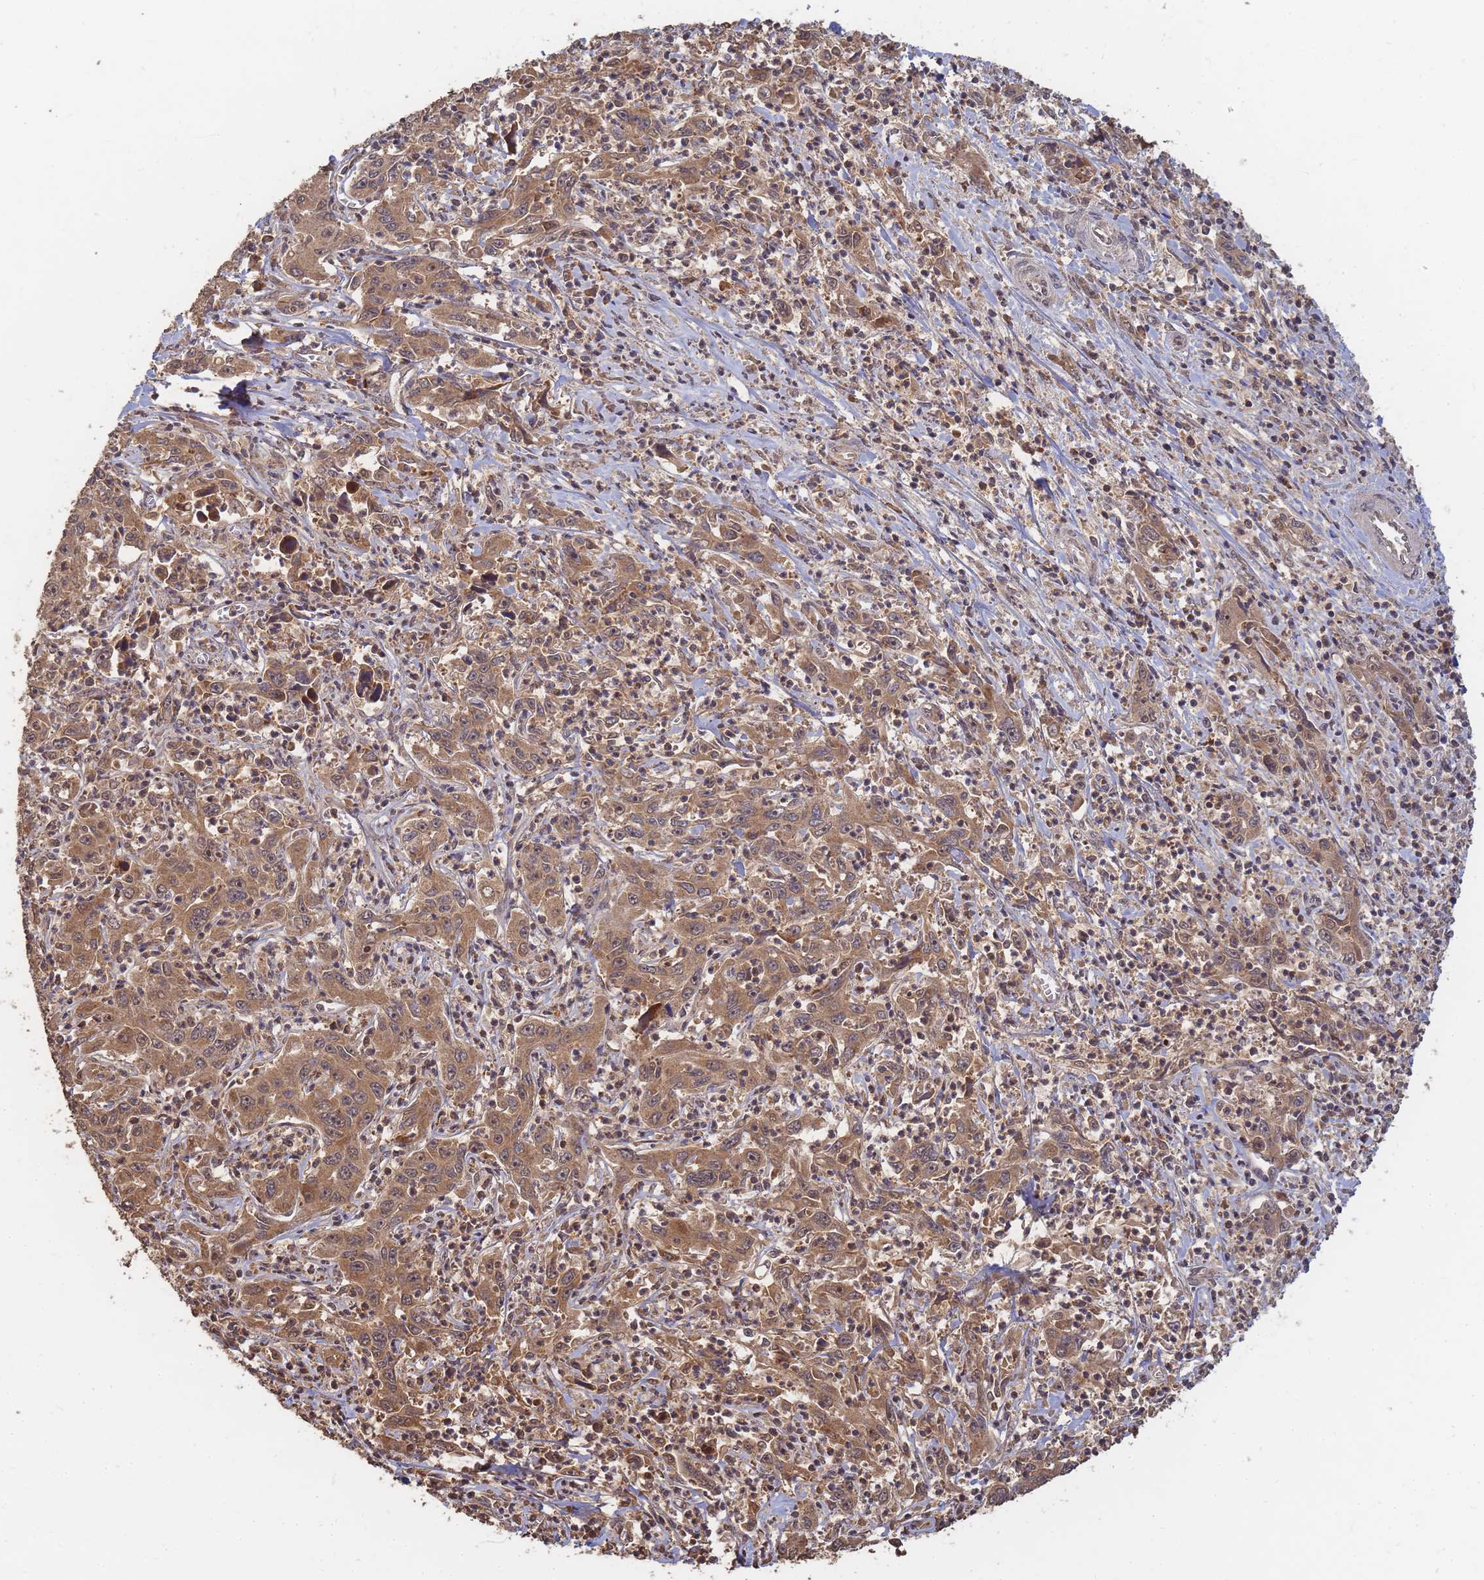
{"staining": {"intensity": "moderate", "quantity": ">75%", "location": "cytoplasmic/membranous,nuclear"}, "tissue": "liver cancer", "cell_type": "Tumor cells", "image_type": "cancer", "snomed": [{"axis": "morphology", "description": "Carcinoma, Hepatocellular, NOS"}, {"axis": "topography", "description": "Liver"}], "caption": "Human liver cancer stained with a protein marker displays moderate staining in tumor cells.", "gene": "ALKBH1", "patient": {"sex": "male", "age": 63}}